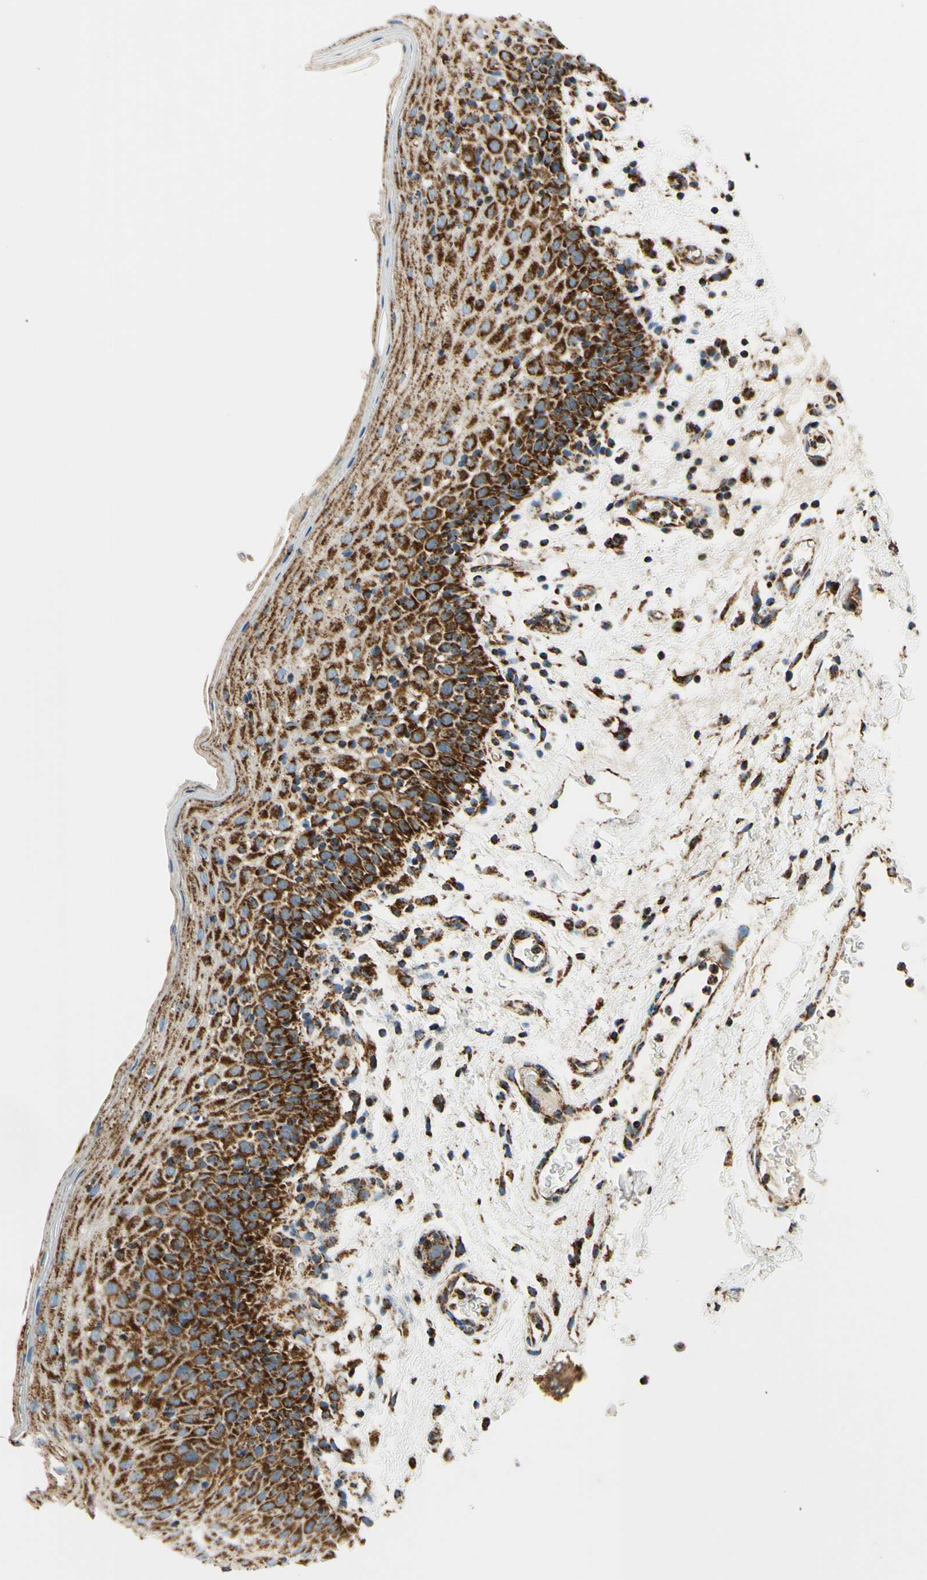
{"staining": {"intensity": "strong", "quantity": ">75%", "location": "cytoplasmic/membranous"}, "tissue": "oral mucosa", "cell_type": "Squamous epithelial cells", "image_type": "normal", "snomed": [{"axis": "morphology", "description": "Normal tissue, NOS"}, {"axis": "morphology", "description": "Squamous cell carcinoma, NOS"}, {"axis": "topography", "description": "Skeletal muscle"}, {"axis": "topography", "description": "Oral tissue"}], "caption": "IHC of normal oral mucosa displays high levels of strong cytoplasmic/membranous expression in approximately >75% of squamous epithelial cells.", "gene": "MAVS", "patient": {"sex": "male", "age": 71}}